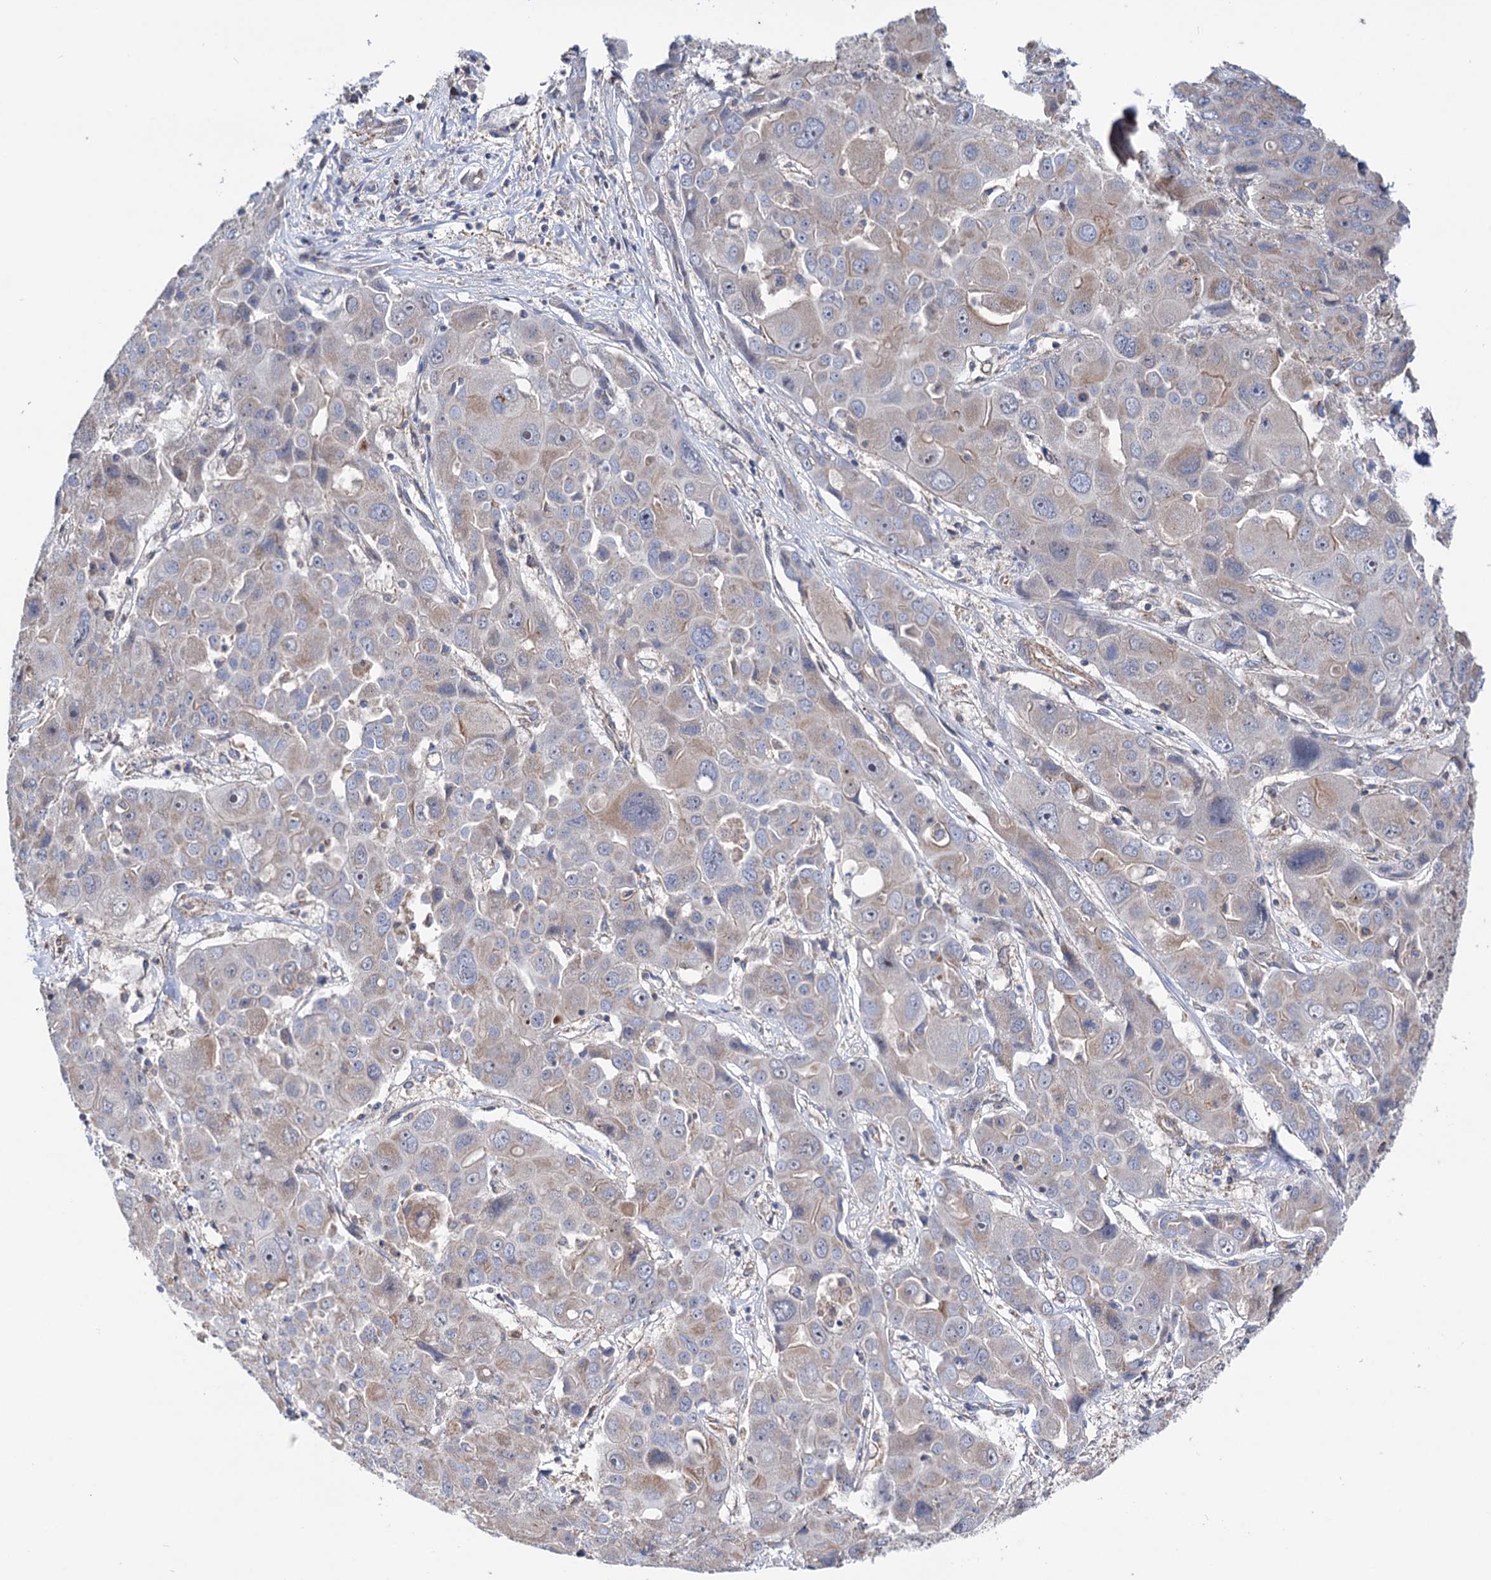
{"staining": {"intensity": "negative", "quantity": "none", "location": "none"}, "tissue": "liver cancer", "cell_type": "Tumor cells", "image_type": "cancer", "snomed": [{"axis": "morphology", "description": "Cholangiocarcinoma"}, {"axis": "topography", "description": "Liver"}], "caption": "Tumor cells are negative for brown protein staining in liver cancer (cholangiocarcinoma).", "gene": "SUCLA2", "patient": {"sex": "male", "age": 67}}